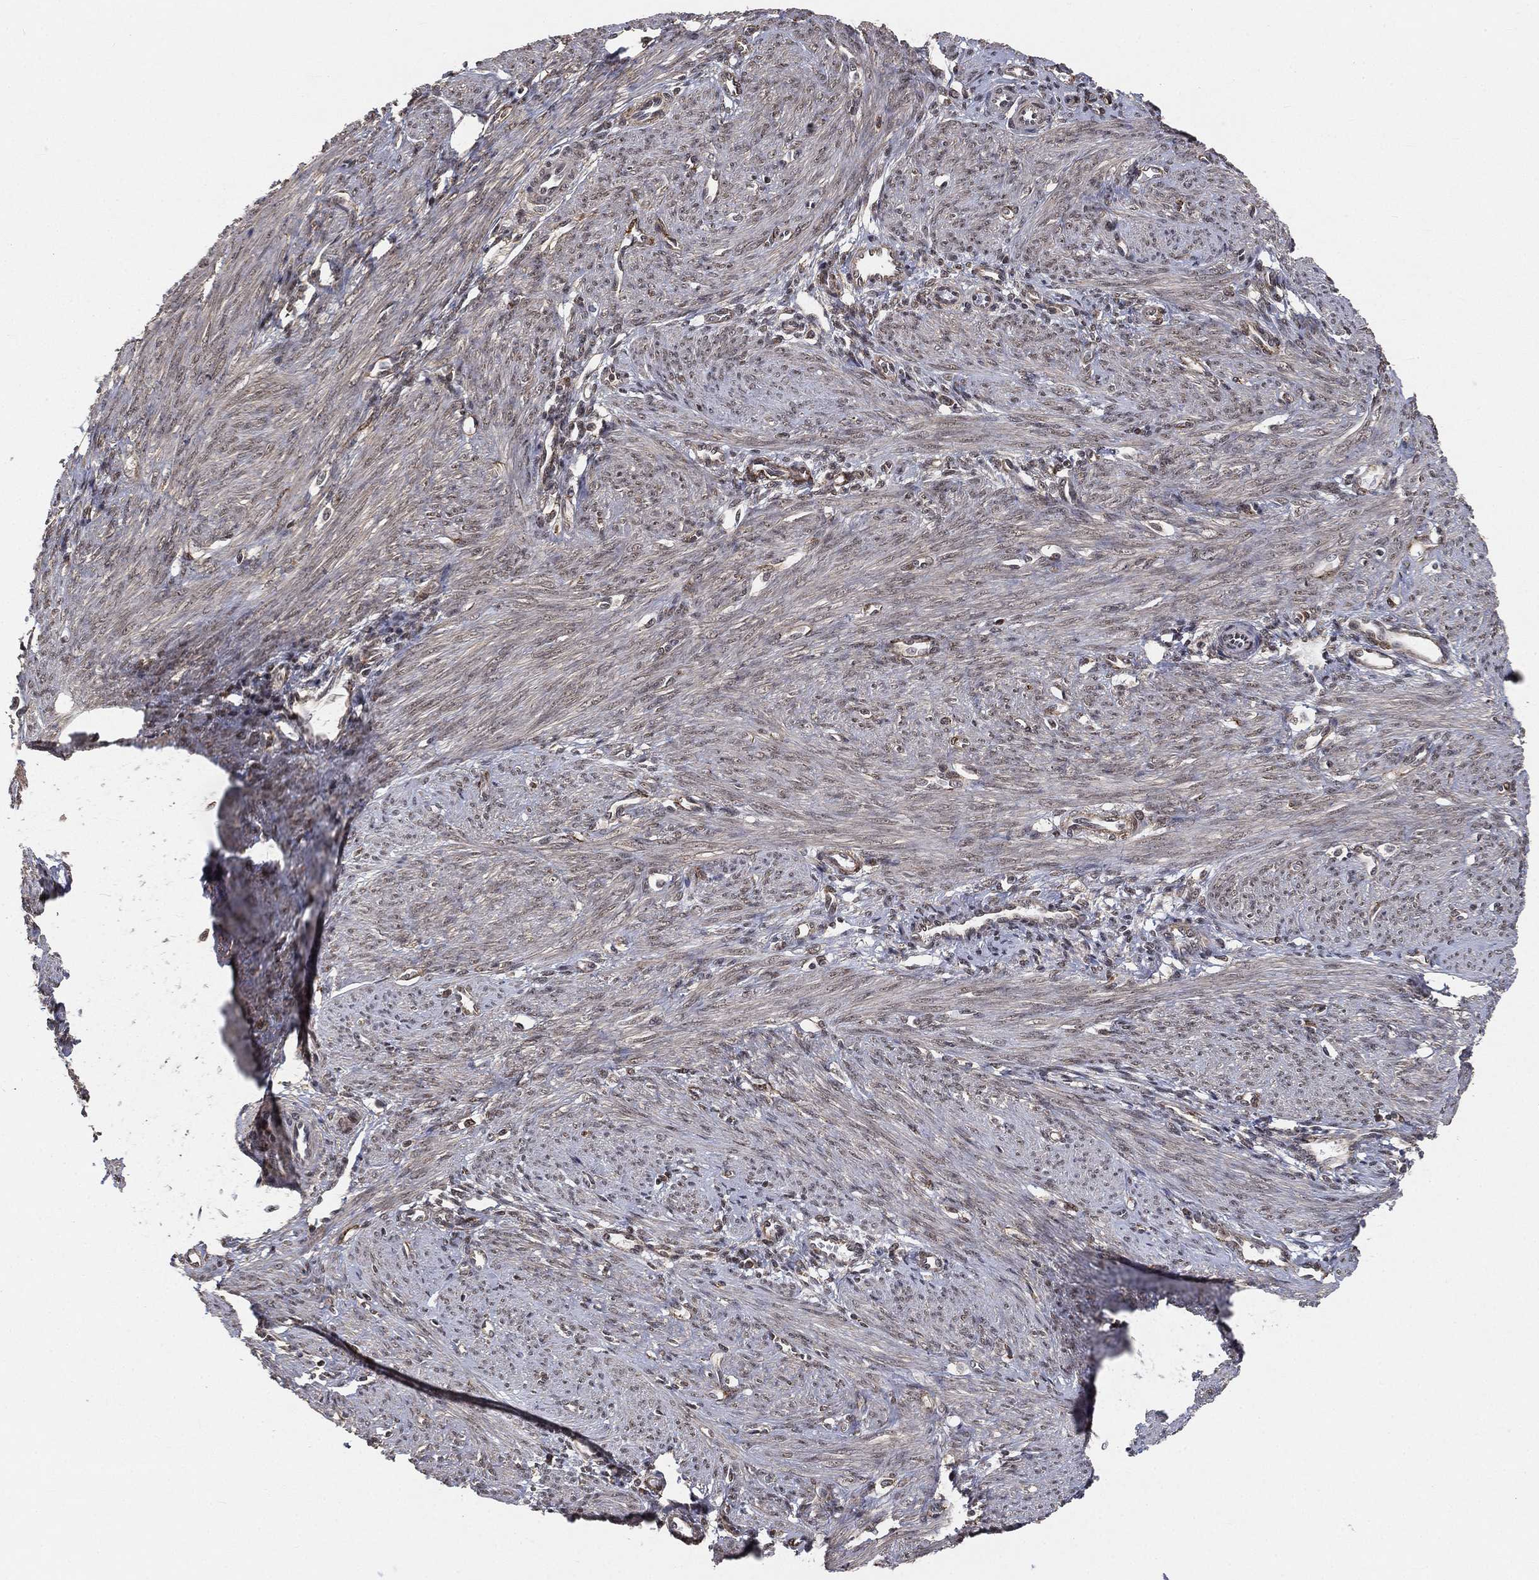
{"staining": {"intensity": "moderate", "quantity": "25%-75%", "location": "nuclear"}, "tissue": "endometrium", "cell_type": "Cells in endometrial stroma", "image_type": "normal", "snomed": [{"axis": "morphology", "description": "Normal tissue, NOS"}, {"axis": "topography", "description": "Endometrium"}], "caption": "A medium amount of moderate nuclear expression is identified in about 25%-75% of cells in endometrial stroma in normal endometrium.", "gene": "RSRC2", "patient": {"sex": "female", "age": 39}}